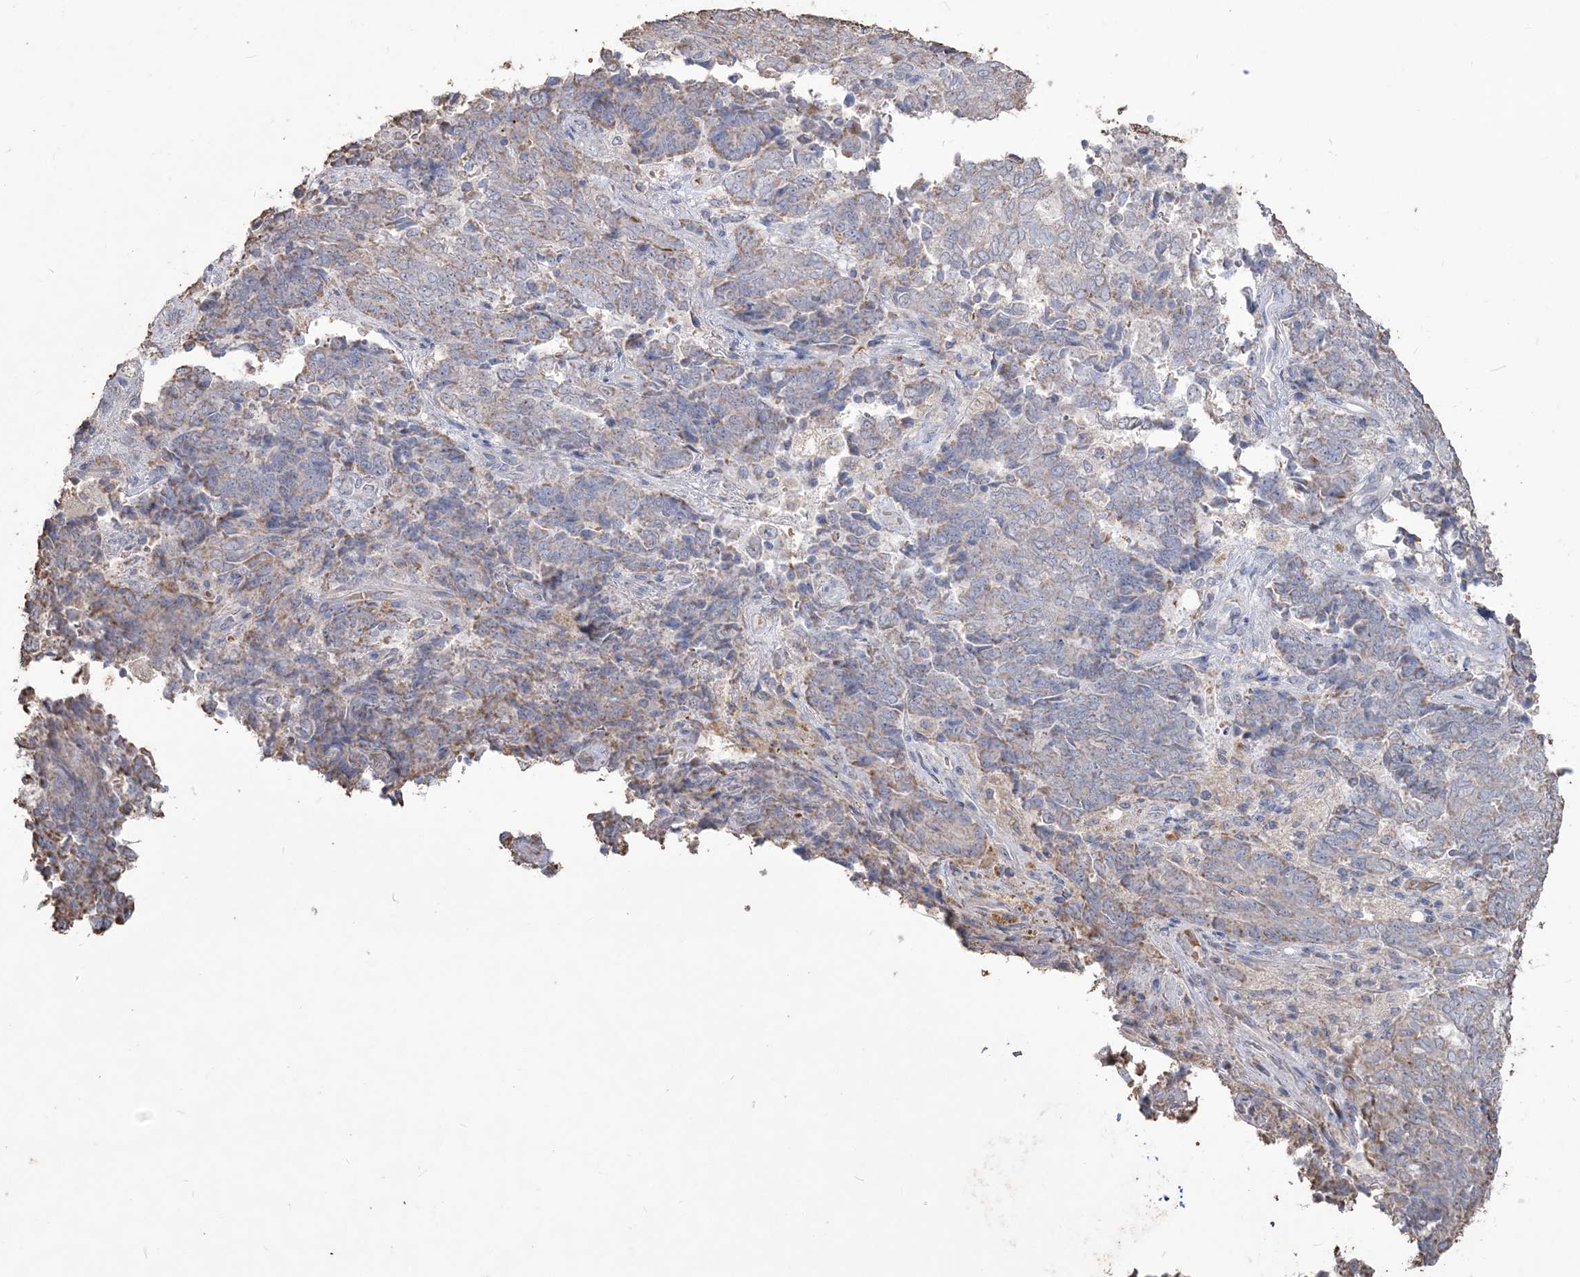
{"staining": {"intensity": "weak", "quantity": "25%-75%", "location": "cytoplasmic/membranous"}, "tissue": "endometrial cancer", "cell_type": "Tumor cells", "image_type": "cancer", "snomed": [{"axis": "morphology", "description": "Adenocarcinoma, NOS"}, {"axis": "topography", "description": "Endometrium"}], "caption": "IHC (DAB (3,3'-diaminobenzidine)) staining of human endometrial cancer exhibits weak cytoplasmic/membranous protein expression in about 25%-75% of tumor cells.", "gene": "SFMBT2", "patient": {"sex": "female", "age": 80}}